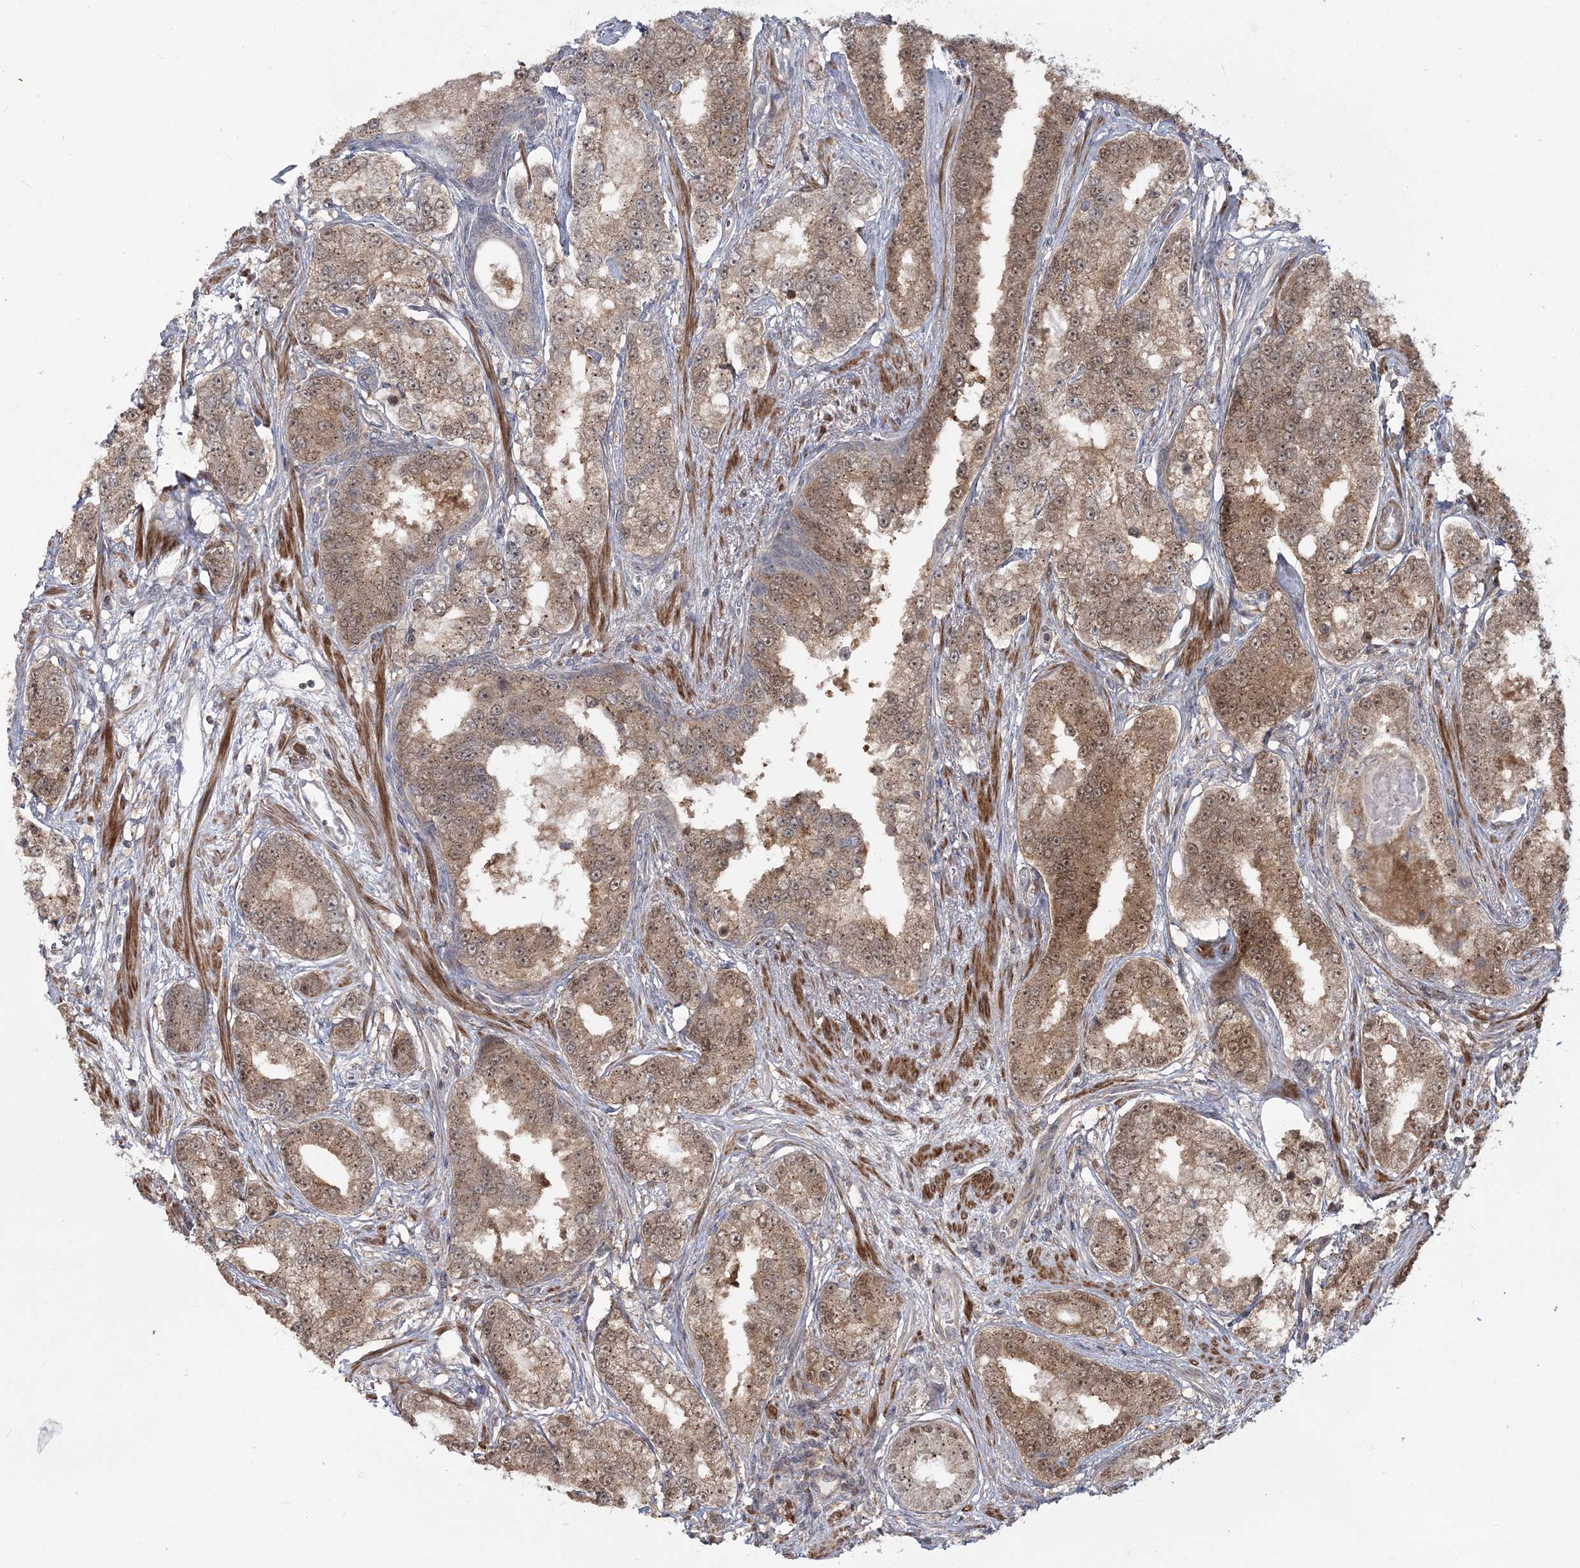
{"staining": {"intensity": "moderate", "quantity": ">75%", "location": "cytoplasmic/membranous,nuclear"}, "tissue": "prostate cancer", "cell_type": "Tumor cells", "image_type": "cancer", "snomed": [{"axis": "morphology", "description": "Normal tissue, NOS"}, {"axis": "morphology", "description": "Adenocarcinoma, High grade"}, {"axis": "topography", "description": "Prostate"}], "caption": "Human prostate adenocarcinoma (high-grade) stained with a protein marker demonstrates moderate staining in tumor cells.", "gene": "MOCS2", "patient": {"sex": "male", "age": 83}}